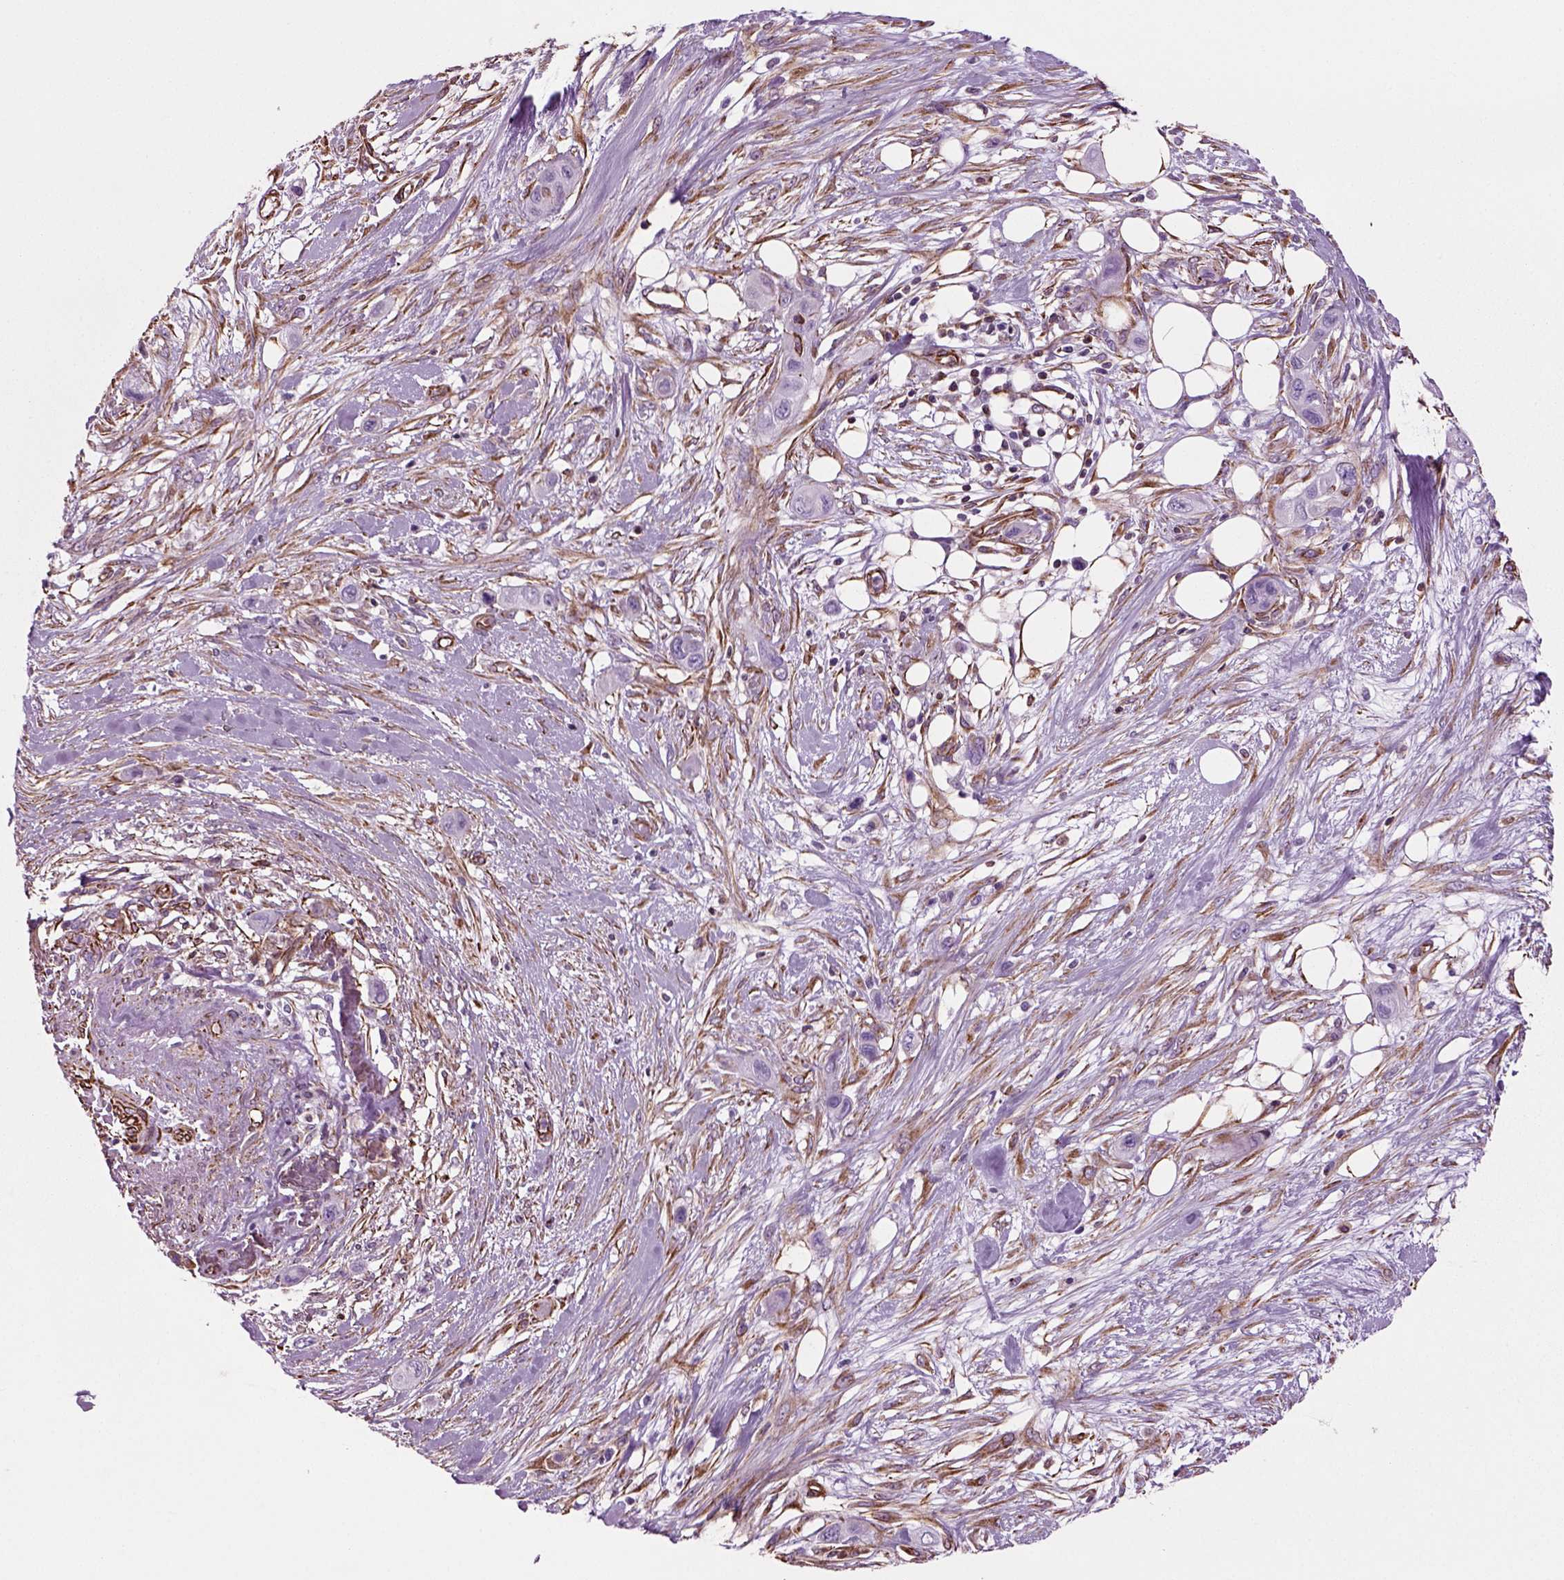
{"staining": {"intensity": "negative", "quantity": "none", "location": "none"}, "tissue": "skin cancer", "cell_type": "Tumor cells", "image_type": "cancer", "snomed": [{"axis": "morphology", "description": "Squamous cell carcinoma, NOS"}, {"axis": "topography", "description": "Skin"}], "caption": "High power microscopy image of an immunohistochemistry histopathology image of skin squamous cell carcinoma, revealing no significant expression in tumor cells.", "gene": "ACER3", "patient": {"sex": "male", "age": 79}}